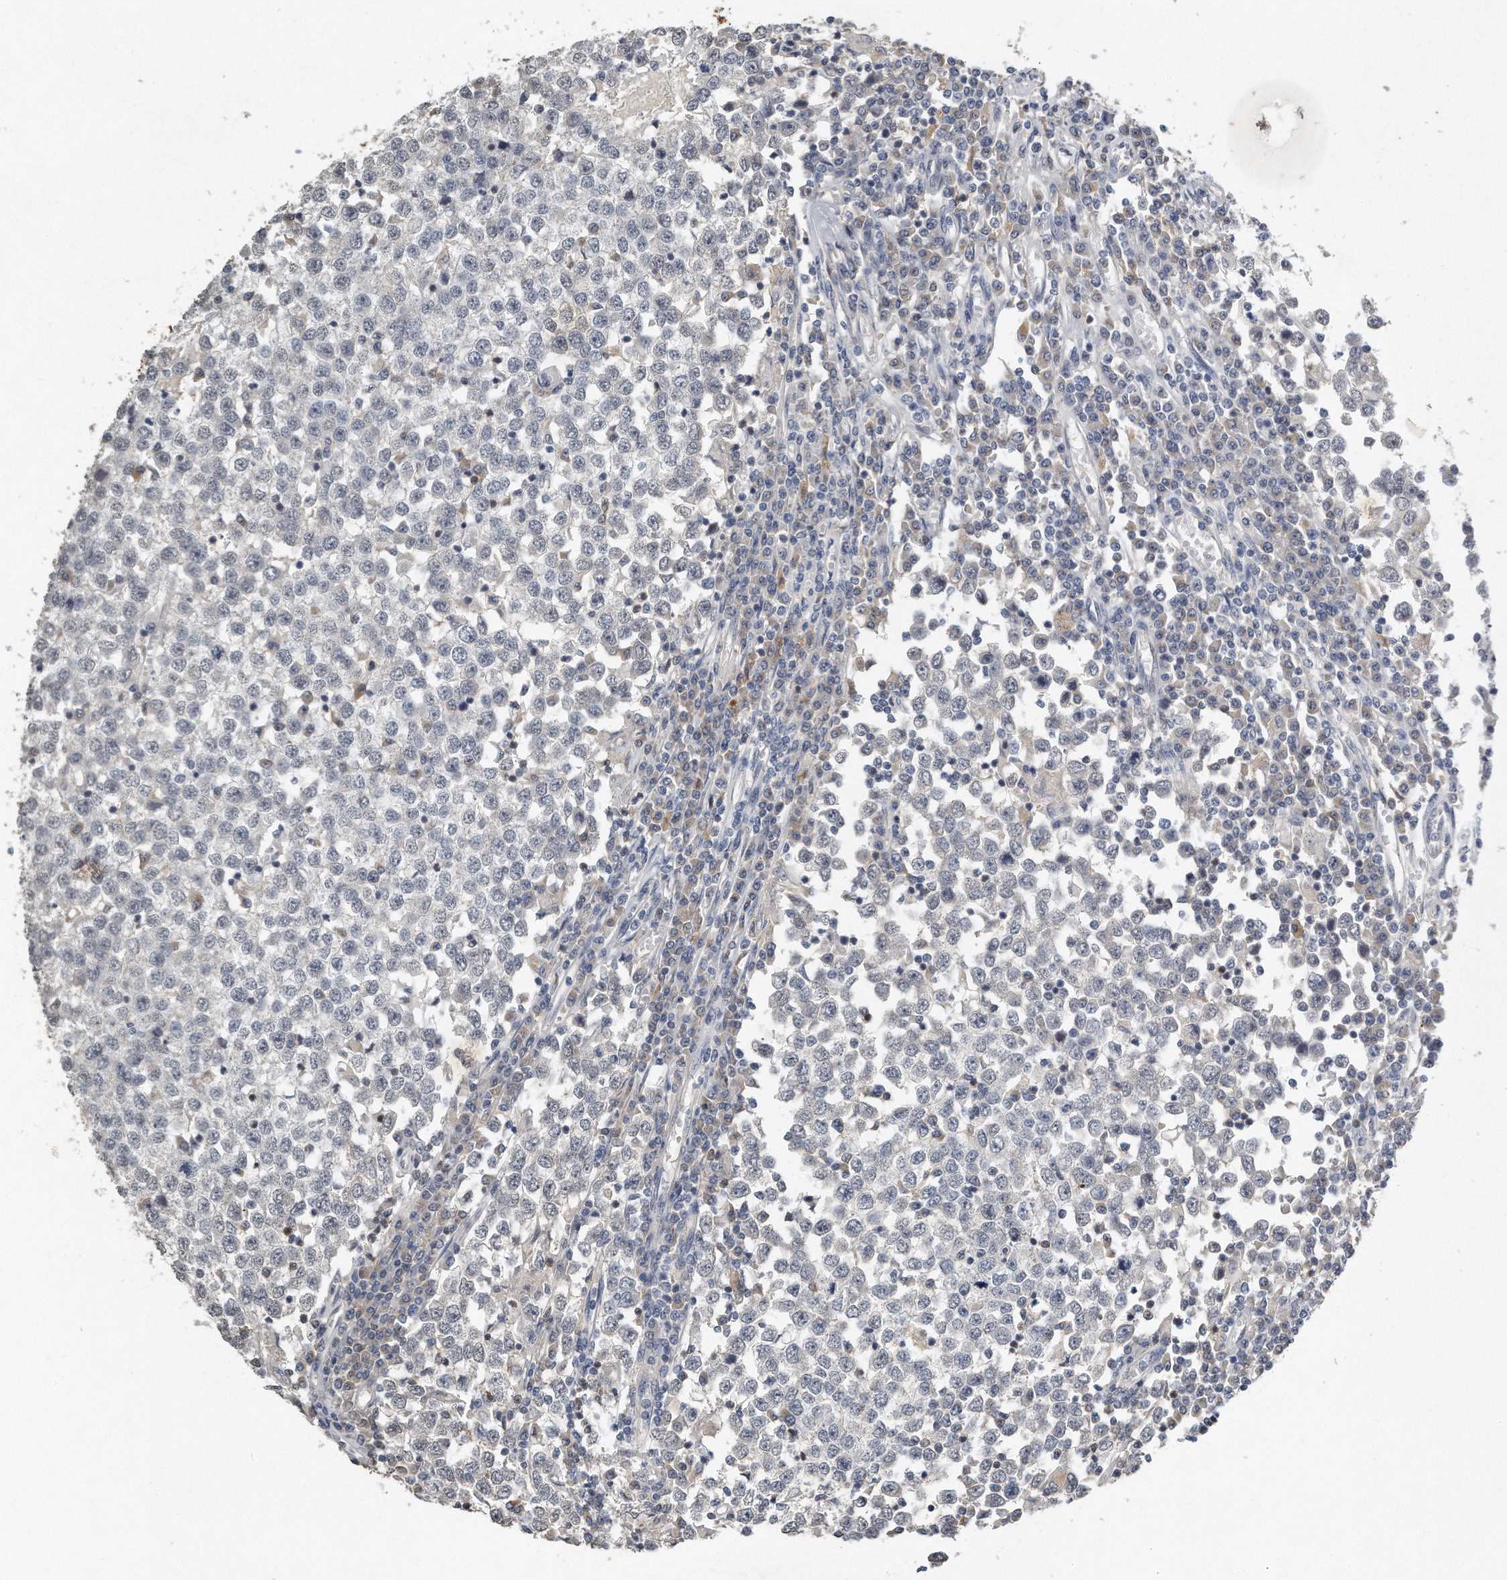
{"staining": {"intensity": "negative", "quantity": "none", "location": "none"}, "tissue": "testis cancer", "cell_type": "Tumor cells", "image_type": "cancer", "snomed": [{"axis": "morphology", "description": "Seminoma, NOS"}, {"axis": "topography", "description": "Testis"}], "caption": "High power microscopy micrograph of an immunohistochemistry image of testis seminoma, revealing no significant positivity in tumor cells.", "gene": "CAMK1", "patient": {"sex": "male", "age": 65}}